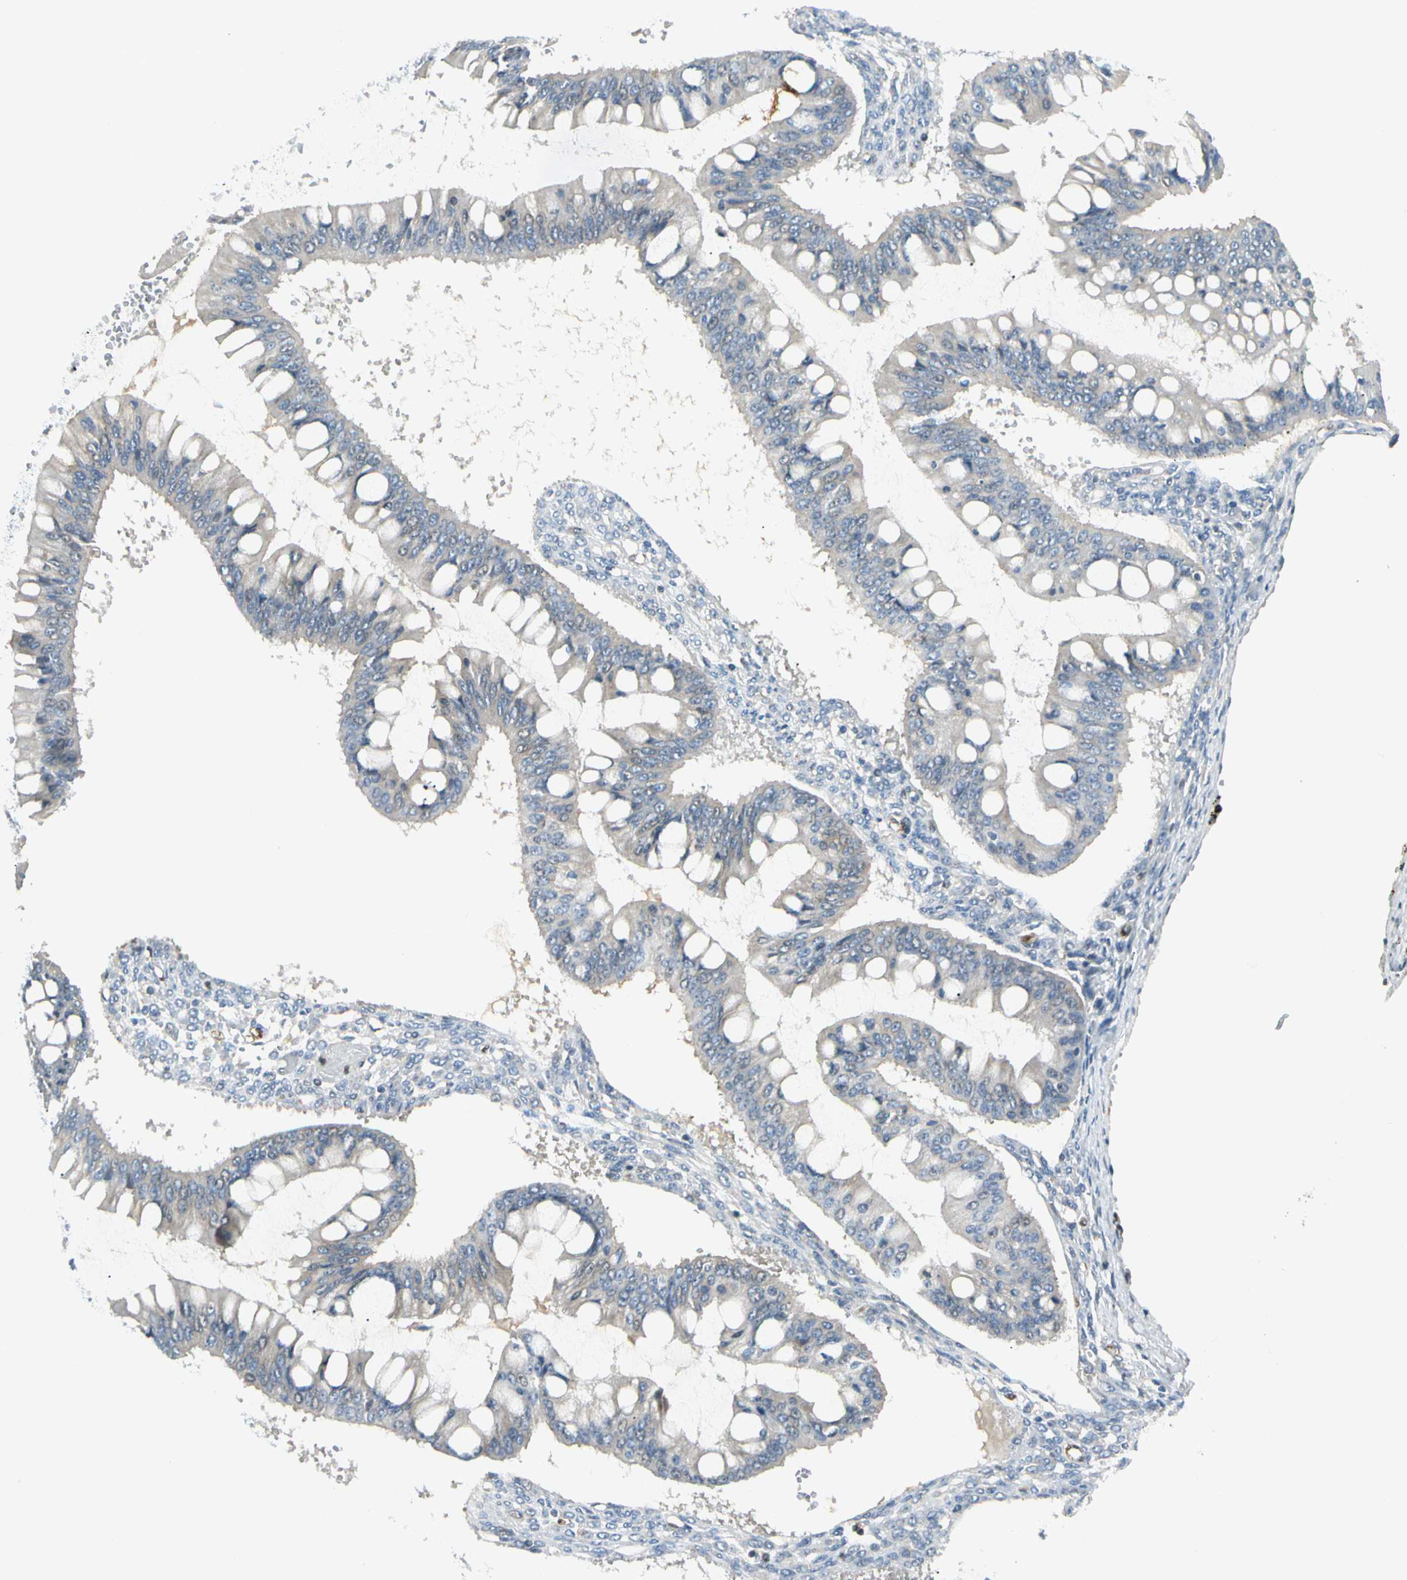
{"staining": {"intensity": "negative", "quantity": "none", "location": "none"}, "tissue": "ovarian cancer", "cell_type": "Tumor cells", "image_type": "cancer", "snomed": [{"axis": "morphology", "description": "Cystadenocarcinoma, mucinous, NOS"}, {"axis": "topography", "description": "Ovary"}], "caption": "The micrograph reveals no staining of tumor cells in mucinous cystadenocarcinoma (ovarian).", "gene": "LPCAT2", "patient": {"sex": "female", "age": 73}}